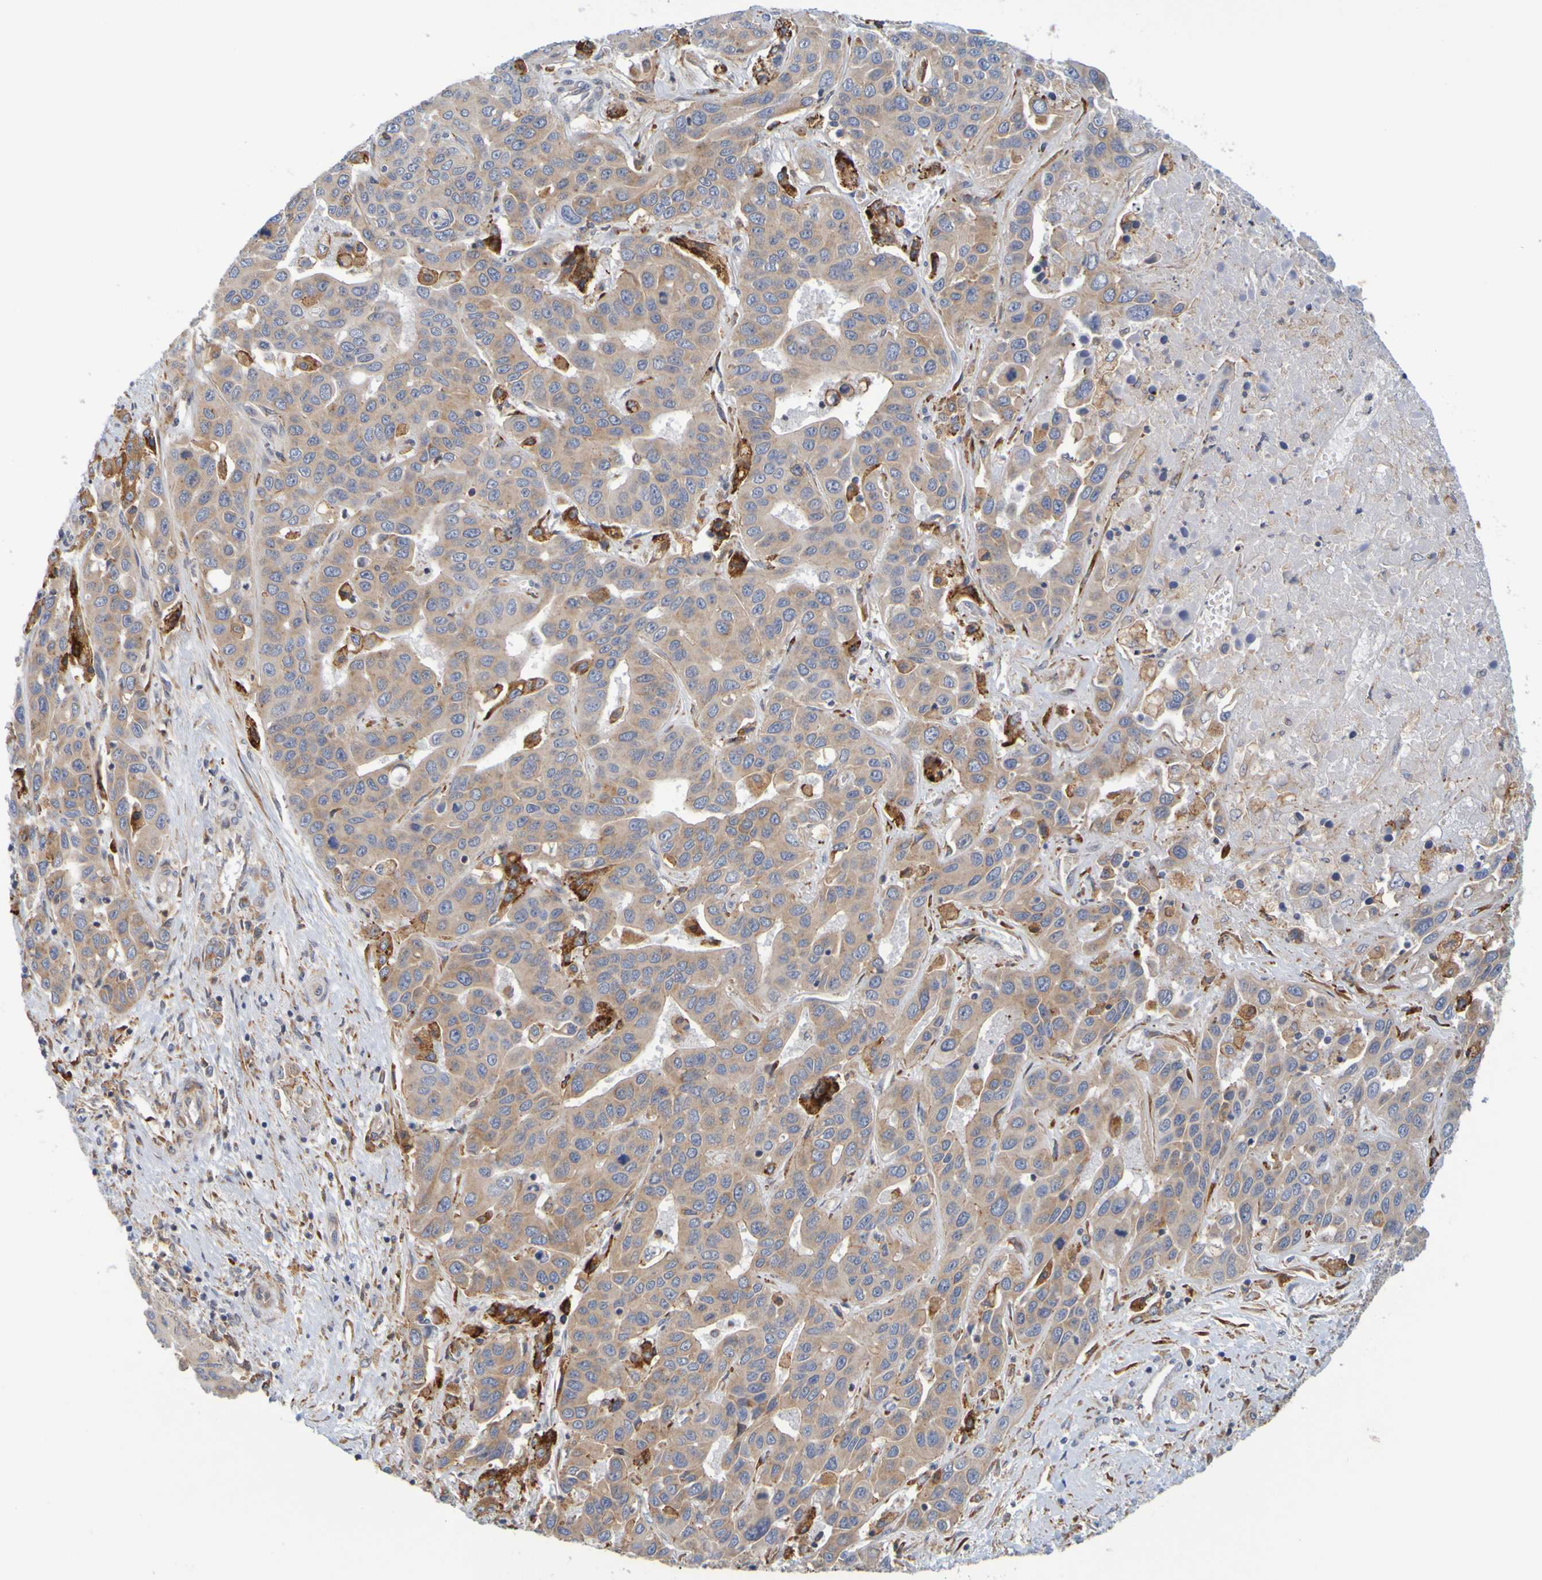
{"staining": {"intensity": "moderate", "quantity": ">75%", "location": "cytoplasmic/membranous"}, "tissue": "liver cancer", "cell_type": "Tumor cells", "image_type": "cancer", "snomed": [{"axis": "morphology", "description": "Cholangiocarcinoma"}, {"axis": "topography", "description": "Liver"}], "caption": "Liver cholangiocarcinoma stained with DAB (3,3'-diaminobenzidine) immunohistochemistry exhibits medium levels of moderate cytoplasmic/membranous expression in about >75% of tumor cells.", "gene": "SIL1", "patient": {"sex": "female", "age": 52}}